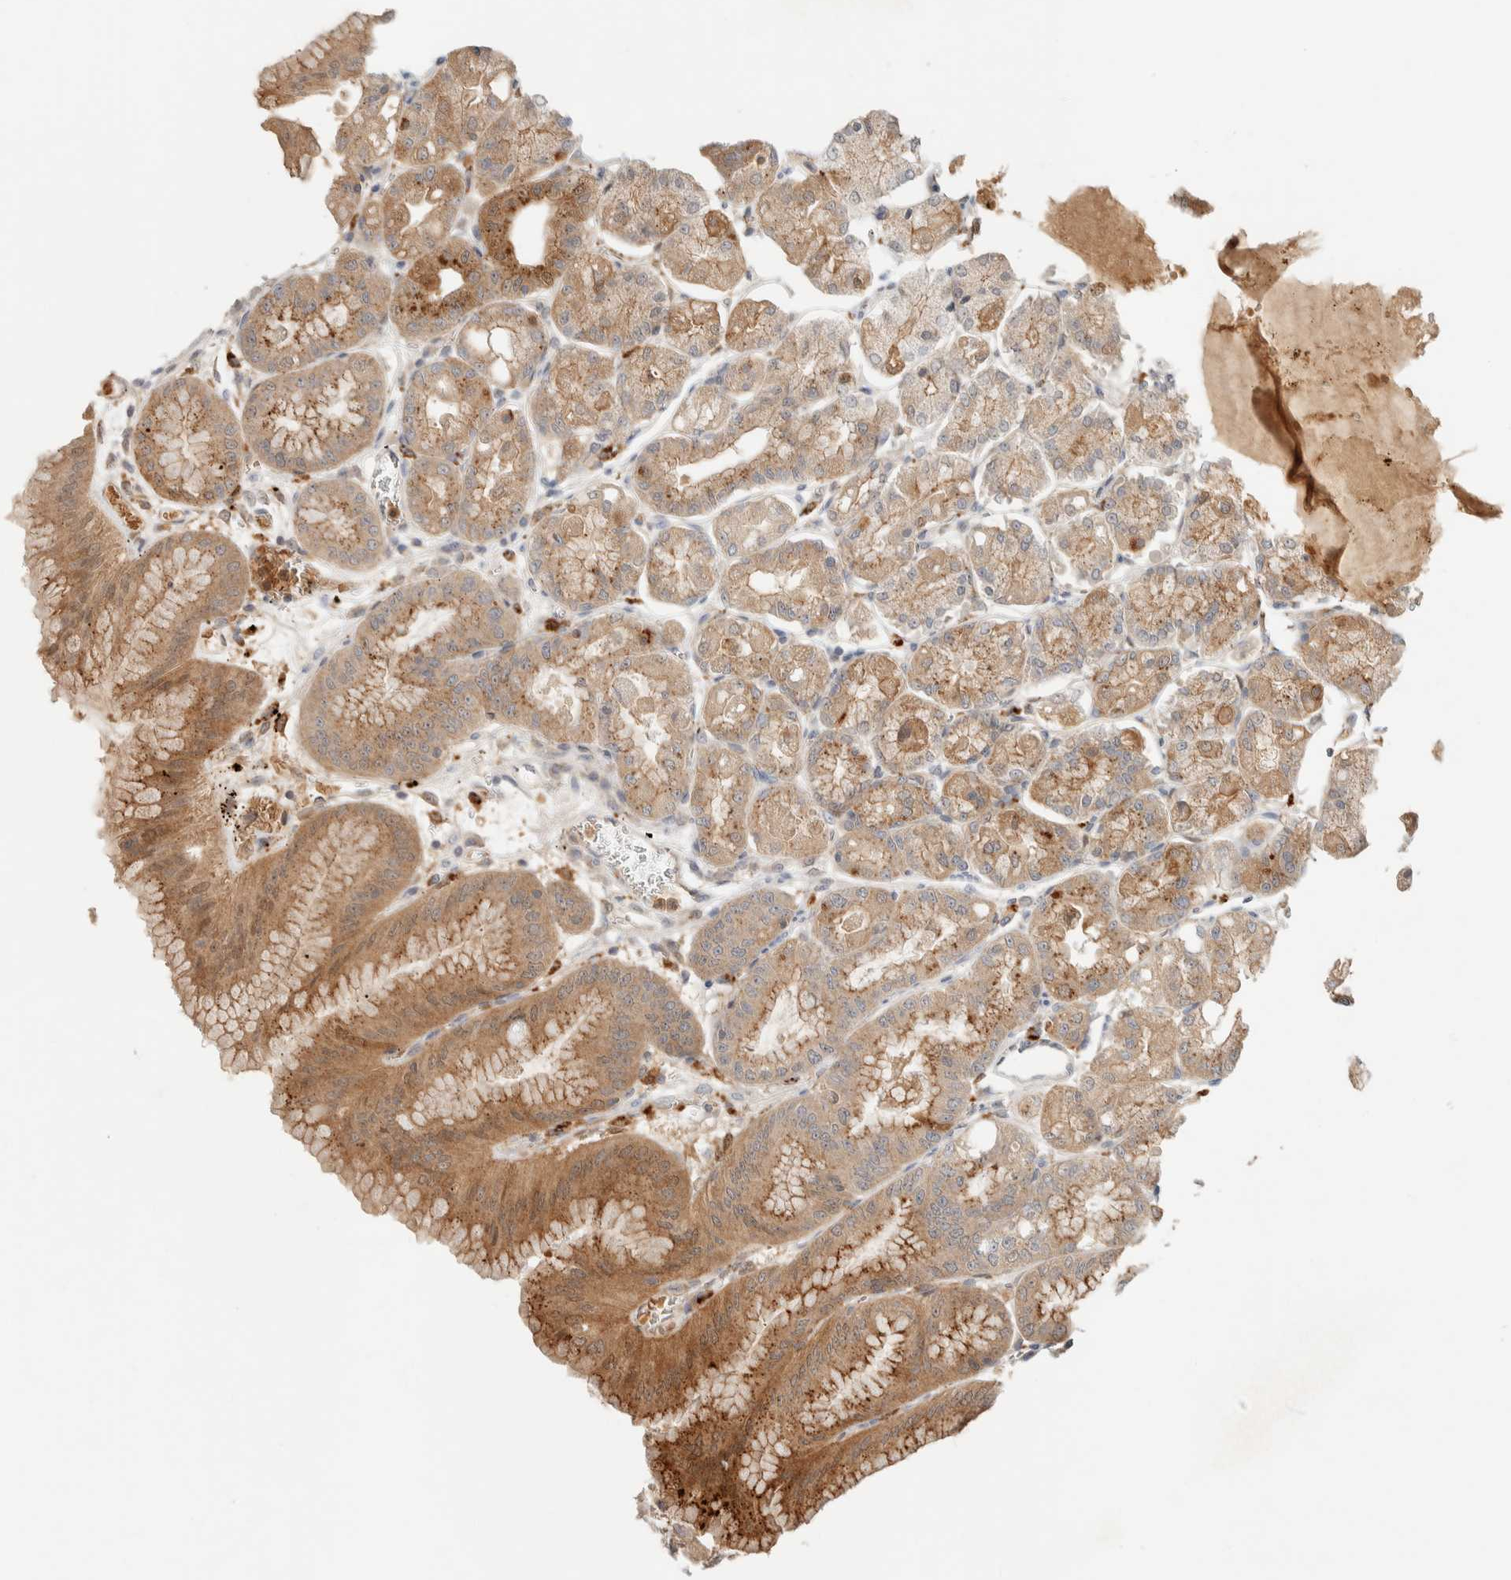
{"staining": {"intensity": "moderate", "quantity": ">75%", "location": "cytoplasmic/membranous"}, "tissue": "stomach", "cell_type": "Glandular cells", "image_type": "normal", "snomed": [{"axis": "morphology", "description": "Normal tissue, NOS"}, {"axis": "topography", "description": "Stomach, lower"}], "caption": "Glandular cells exhibit moderate cytoplasmic/membranous positivity in about >75% of cells in unremarkable stomach. (Brightfield microscopy of DAB IHC at high magnification).", "gene": "GCLM", "patient": {"sex": "male", "age": 71}}